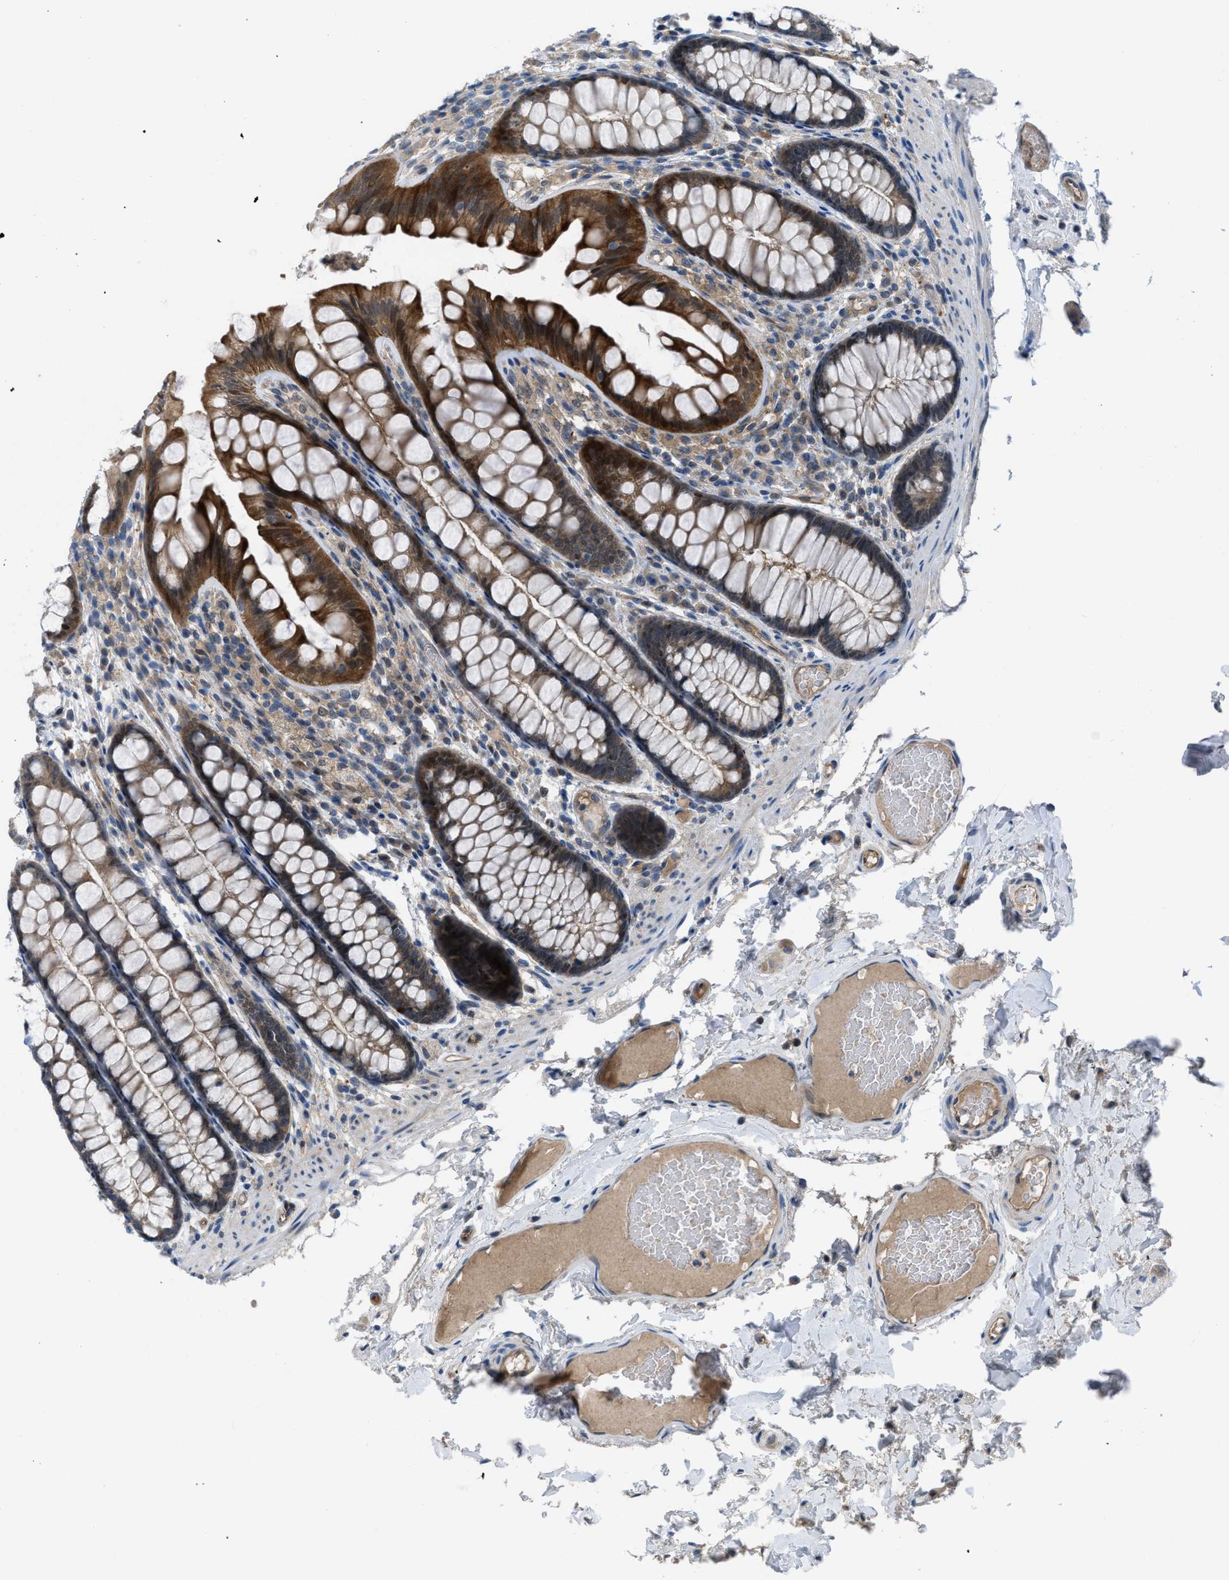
{"staining": {"intensity": "negative", "quantity": "none", "location": "none"}, "tissue": "colon", "cell_type": "Endothelial cells", "image_type": "normal", "snomed": [{"axis": "morphology", "description": "Normal tissue, NOS"}, {"axis": "topography", "description": "Colon"}], "caption": "A micrograph of colon stained for a protein shows no brown staining in endothelial cells.", "gene": "BAZ2B", "patient": {"sex": "female", "age": 56}}